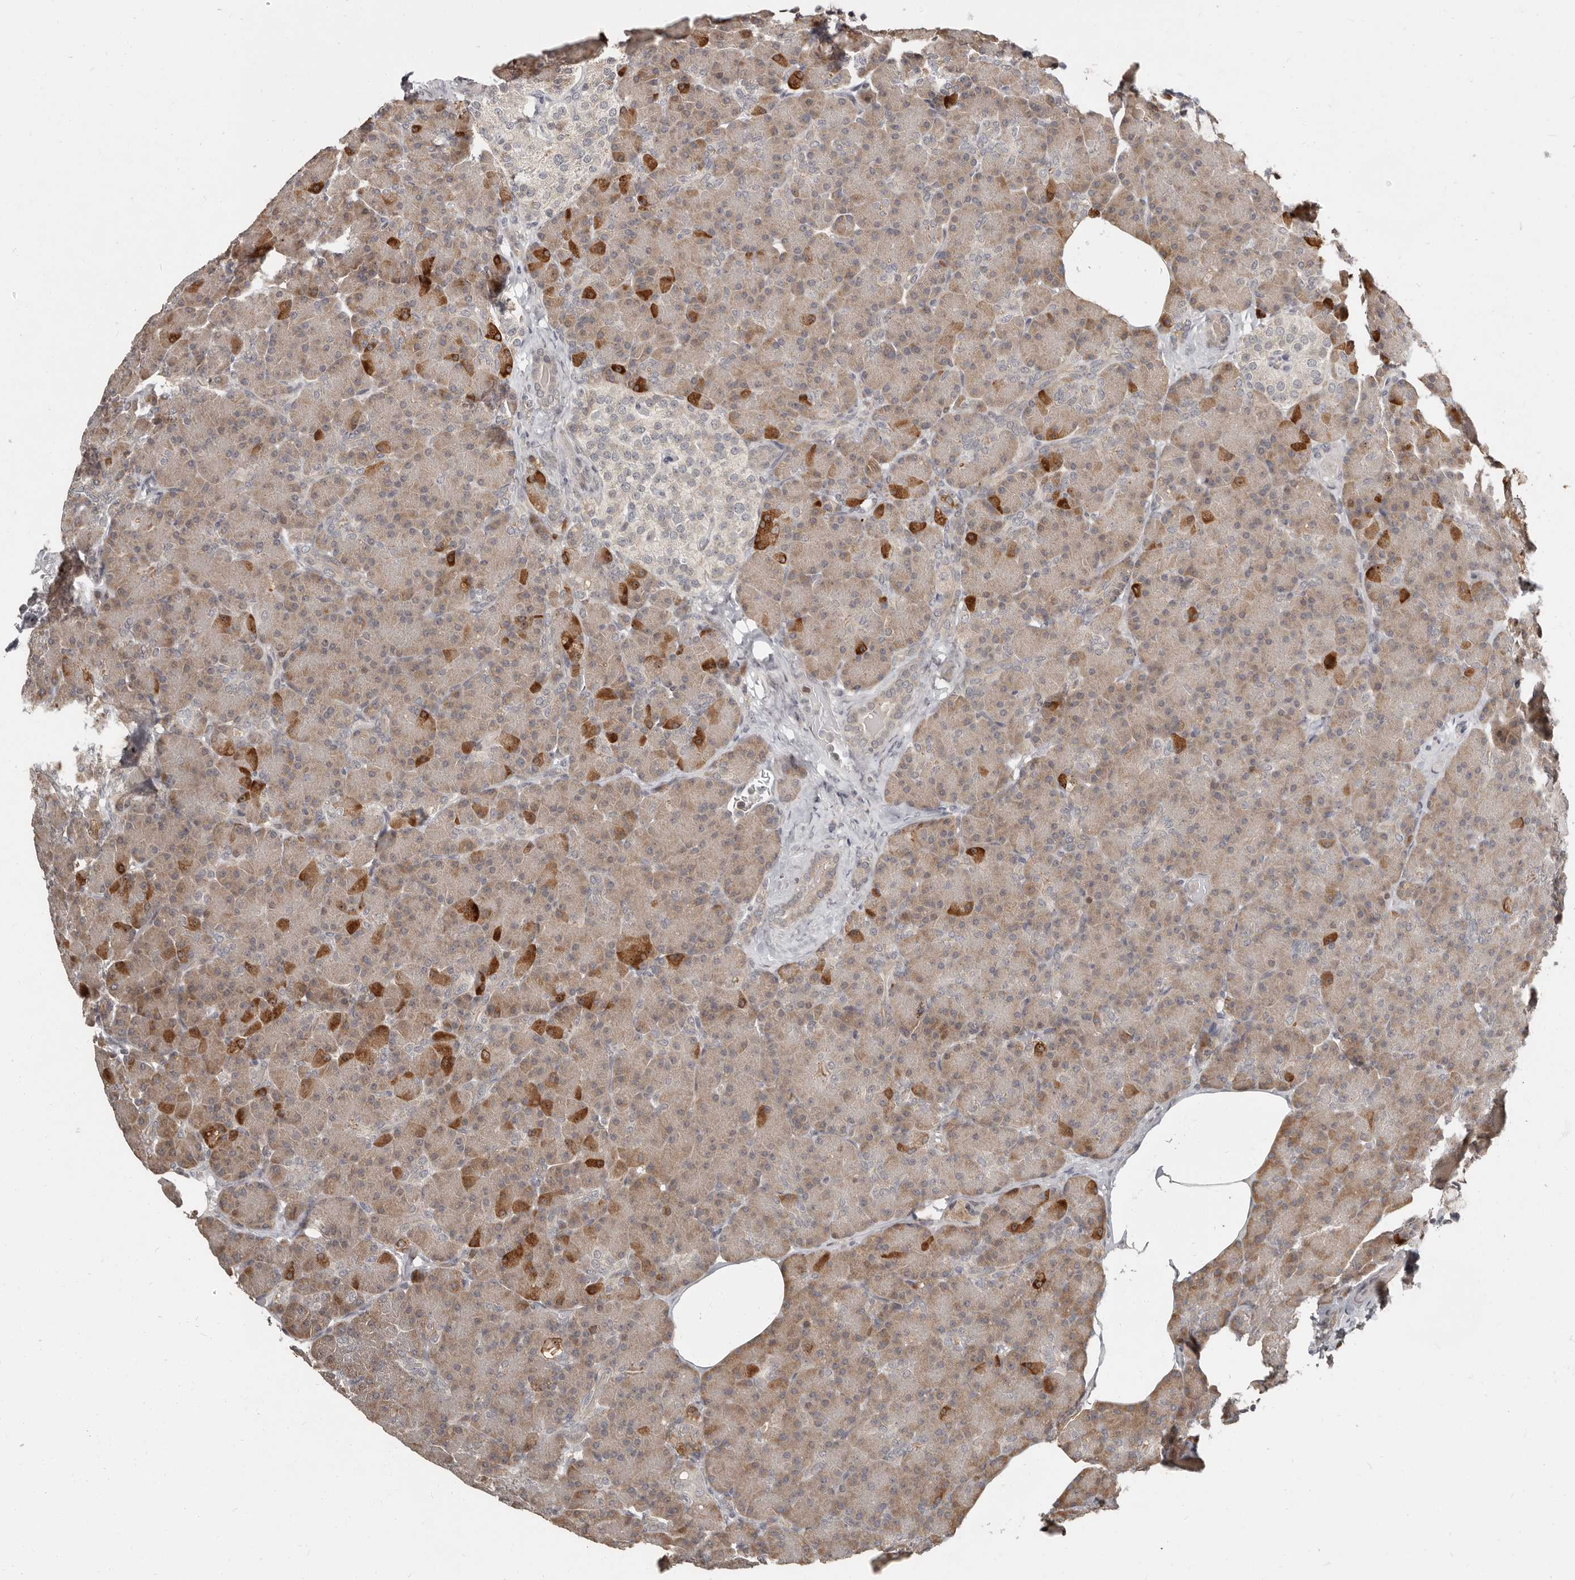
{"staining": {"intensity": "strong", "quantity": "<25%", "location": "cytoplasmic/membranous"}, "tissue": "pancreas", "cell_type": "Exocrine glandular cells", "image_type": "normal", "snomed": [{"axis": "morphology", "description": "Normal tissue, NOS"}, {"axis": "topography", "description": "Pancreas"}], "caption": "Immunohistochemistry image of unremarkable pancreas: human pancreas stained using IHC displays medium levels of strong protein expression localized specifically in the cytoplasmic/membranous of exocrine glandular cells, appearing as a cytoplasmic/membranous brown color.", "gene": "APOL6", "patient": {"sex": "female", "age": 43}}